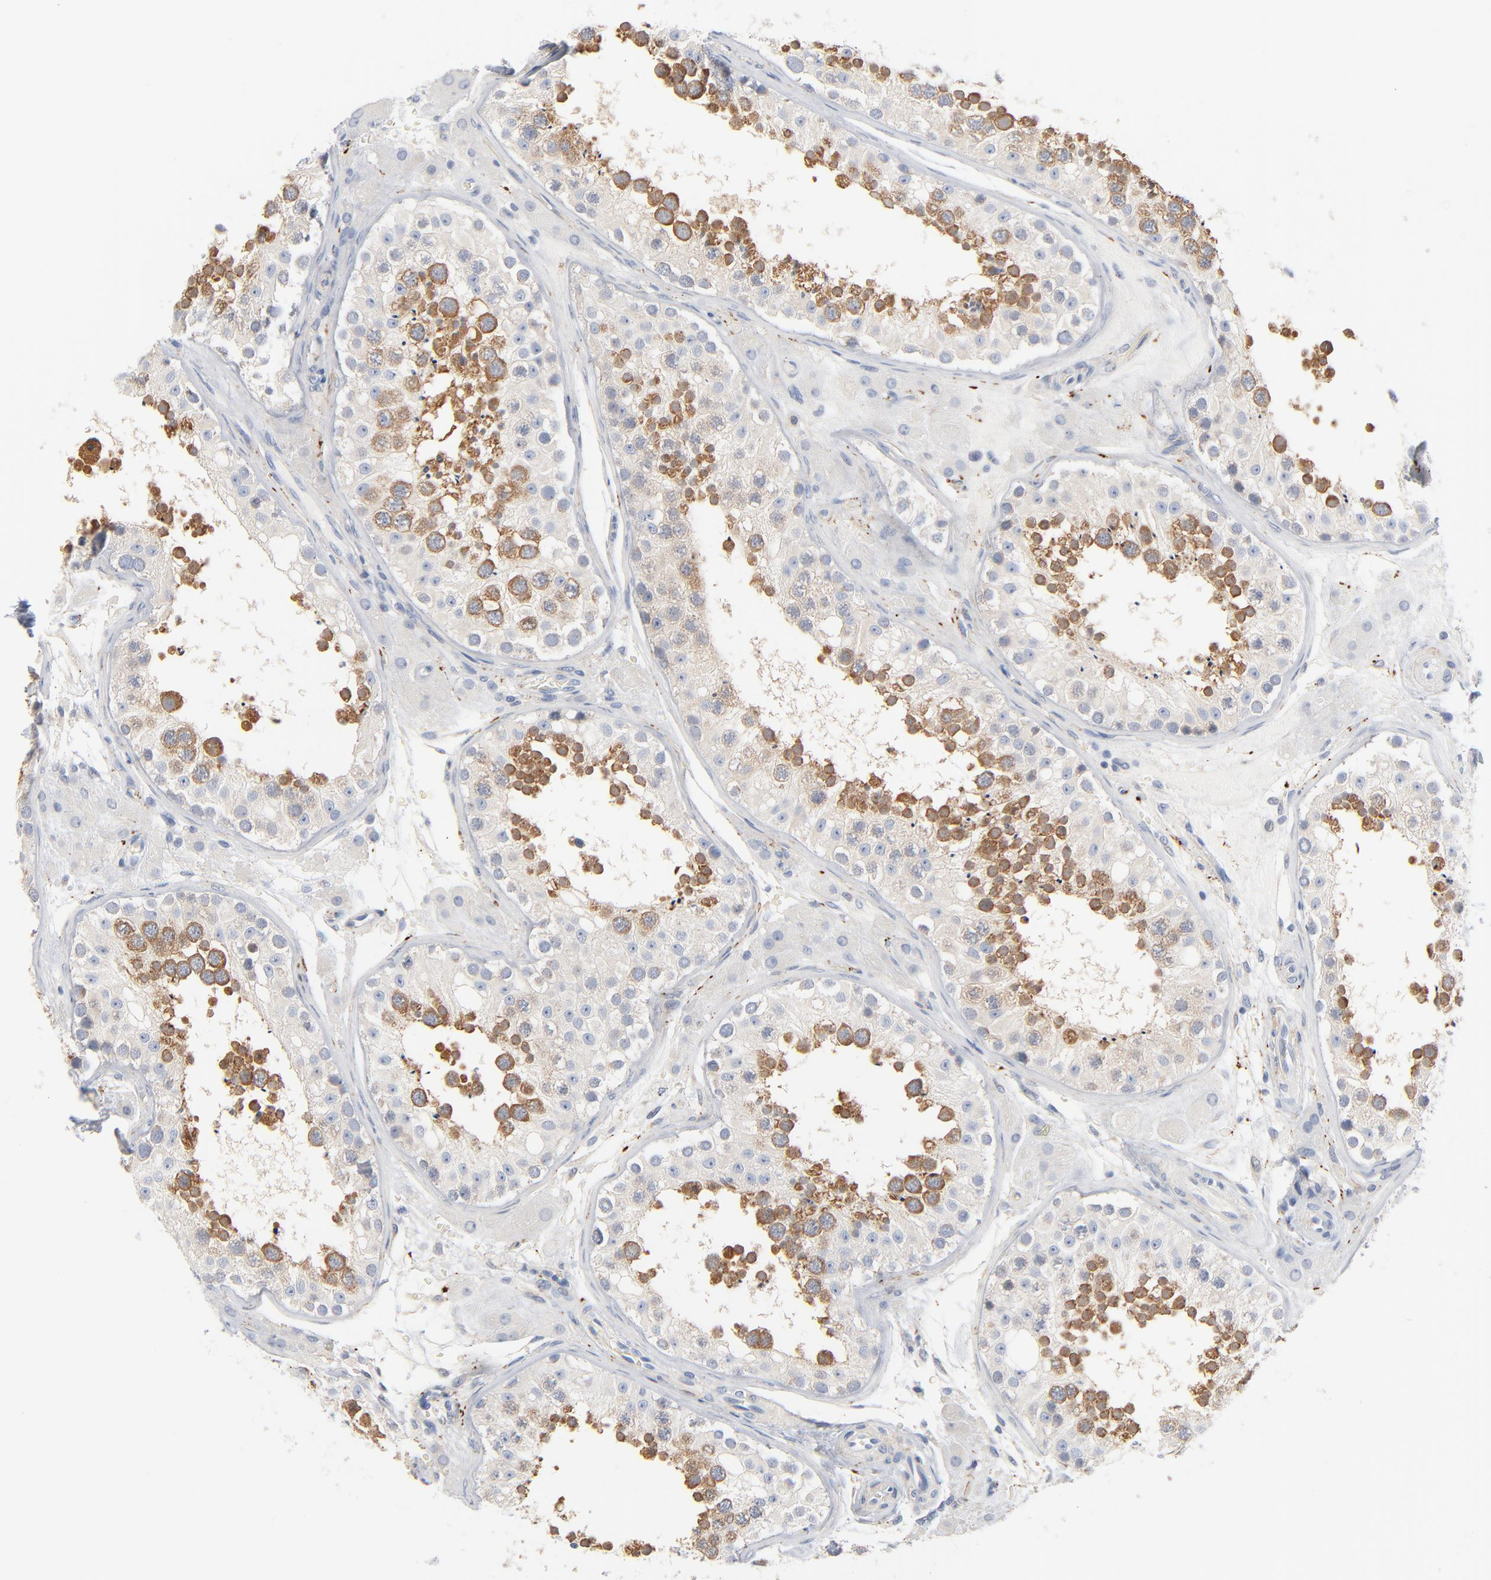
{"staining": {"intensity": "strong", "quantity": ">75%", "location": "cytoplasmic/membranous"}, "tissue": "testis", "cell_type": "Cells in seminiferous ducts", "image_type": "normal", "snomed": [{"axis": "morphology", "description": "Normal tissue, NOS"}, {"axis": "topography", "description": "Testis"}], "caption": "The immunohistochemical stain shows strong cytoplasmic/membranous positivity in cells in seminiferous ducts of normal testis. The protein is shown in brown color, while the nuclei are stained blue.", "gene": "IFT43", "patient": {"sex": "male", "age": 26}}